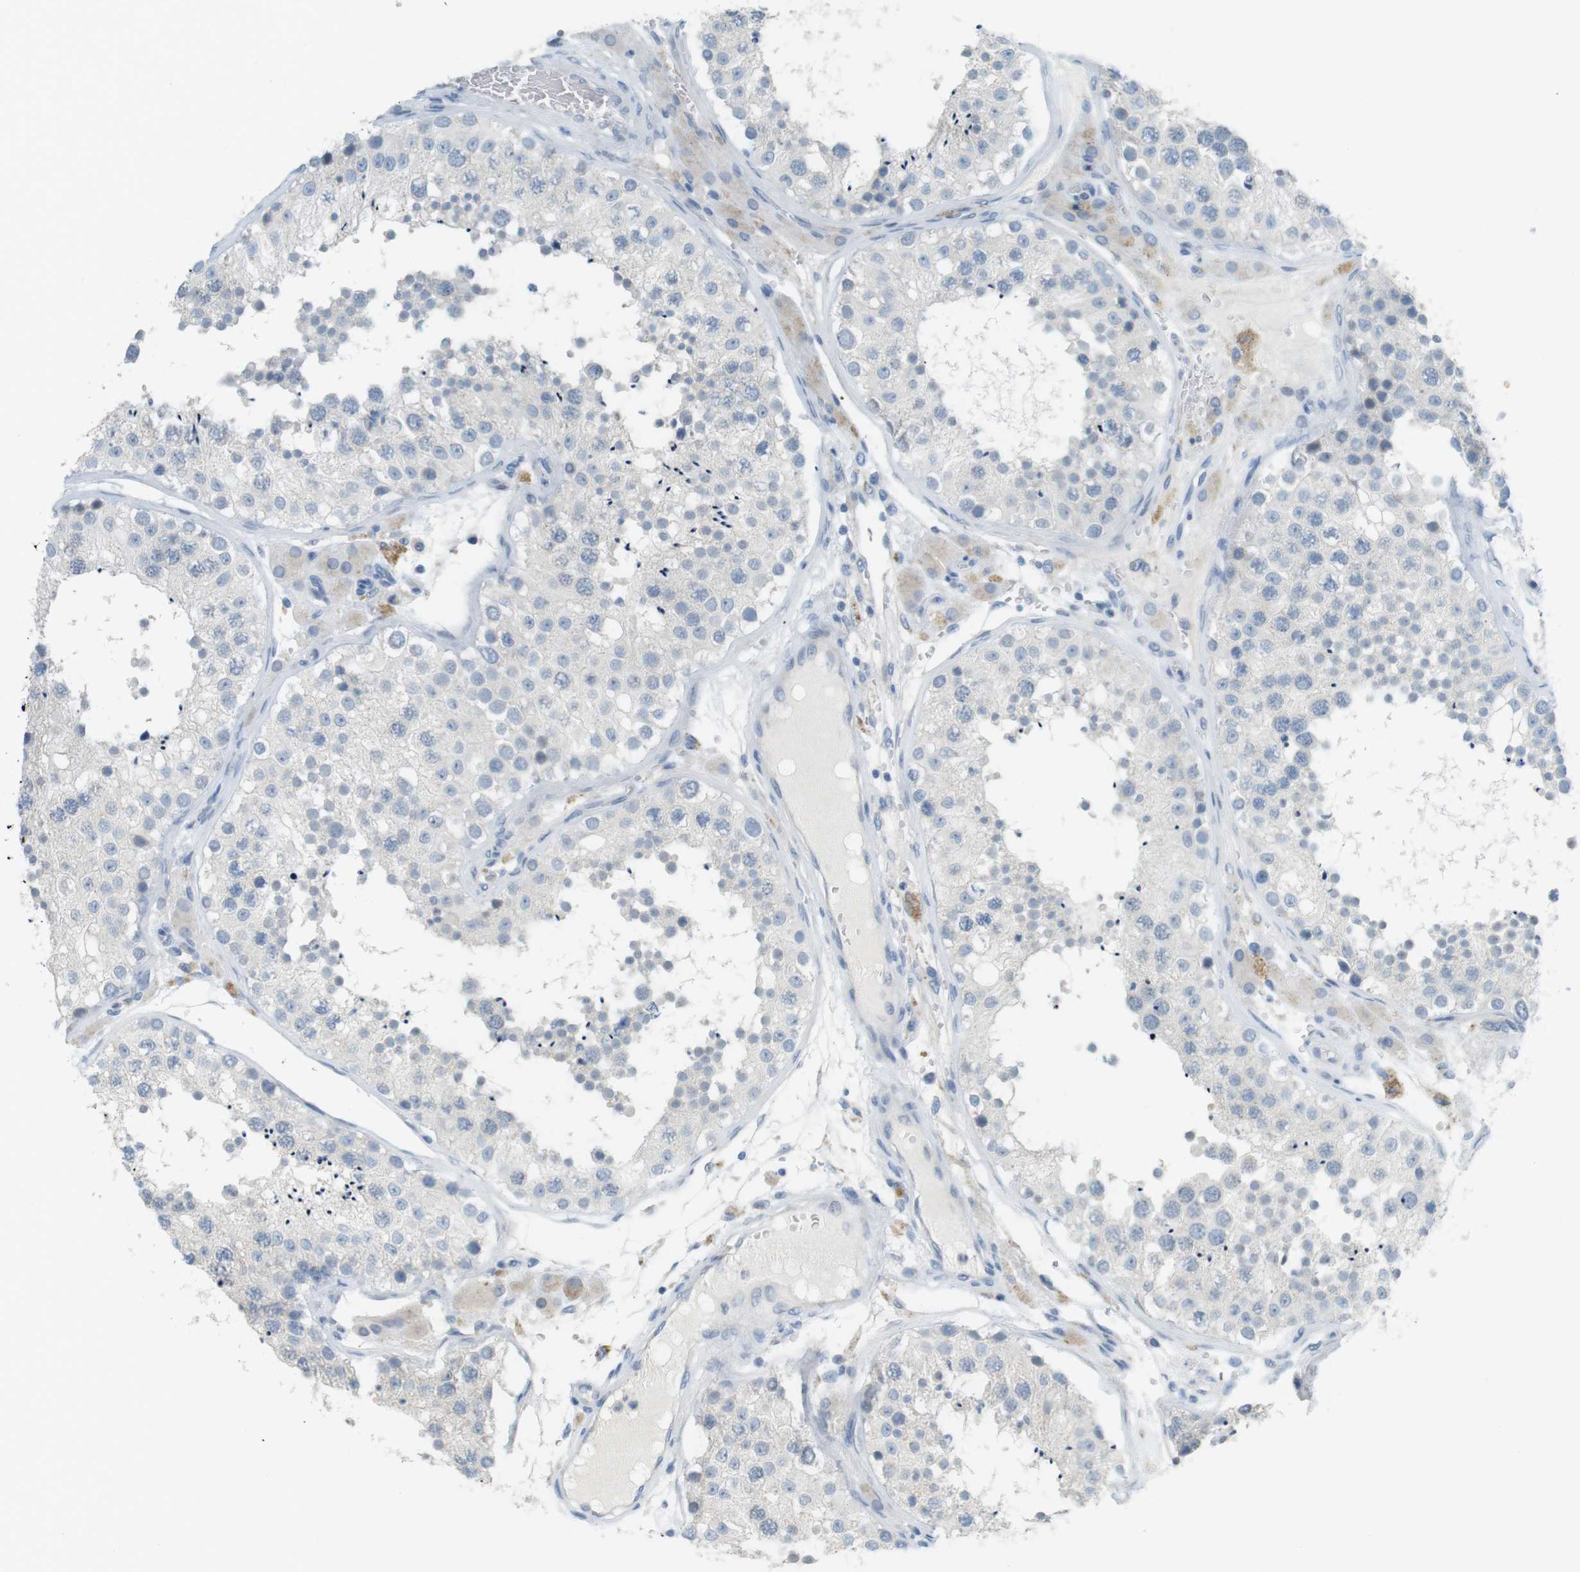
{"staining": {"intensity": "negative", "quantity": "none", "location": "none"}, "tissue": "testis", "cell_type": "Cells in seminiferous ducts", "image_type": "normal", "snomed": [{"axis": "morphology", "description": "Normal tissue, NOS"}, {"axis": "topography", "description": "Testis"}], "caption": "An image of testis stained for a protein reveals no brown staining in cells in seminiferous ducts.", "gene": "MUC5B", "patient": {"sex": "male", "age": 26}}